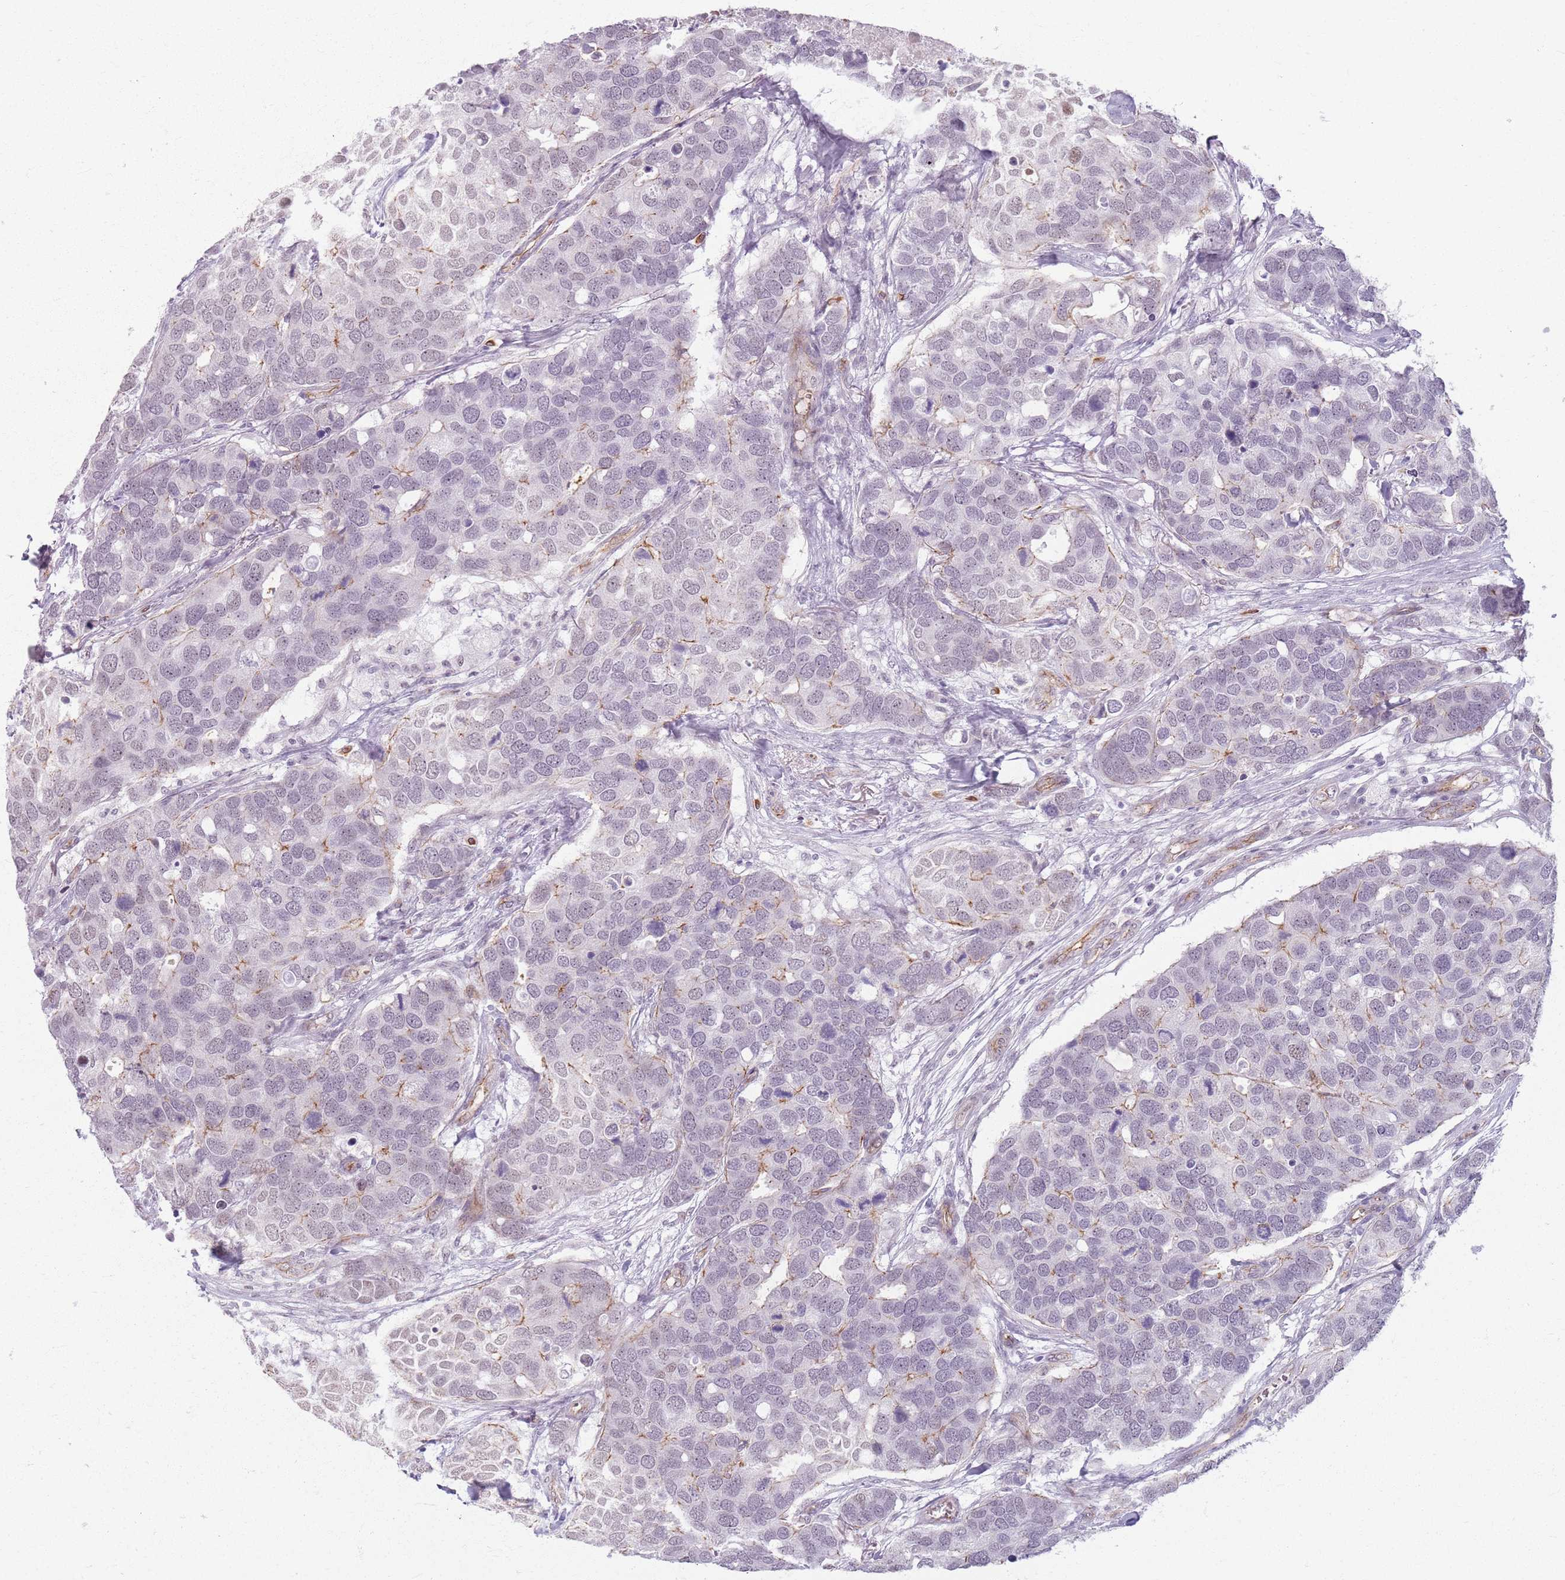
{"staining": {"intensity": "weak", "quantity": "<25%", "location": "cytoplasmic/membranous"}, "tissue": "breast cancer", "cell_type": "Tumor cells", "image_type": "cancer", "snomed": [{"axis": "morphology", "description": "Duct carcinoma"}, {"axis": "topography", "description": "Breast"}], "caption": "DAB immunohistochemical staining of breast invasive ductal carcinoma exhibits no significant staining in tumor cells.", "gene": "KCNA5", "patient": {"sex": "female", "age": 83}}